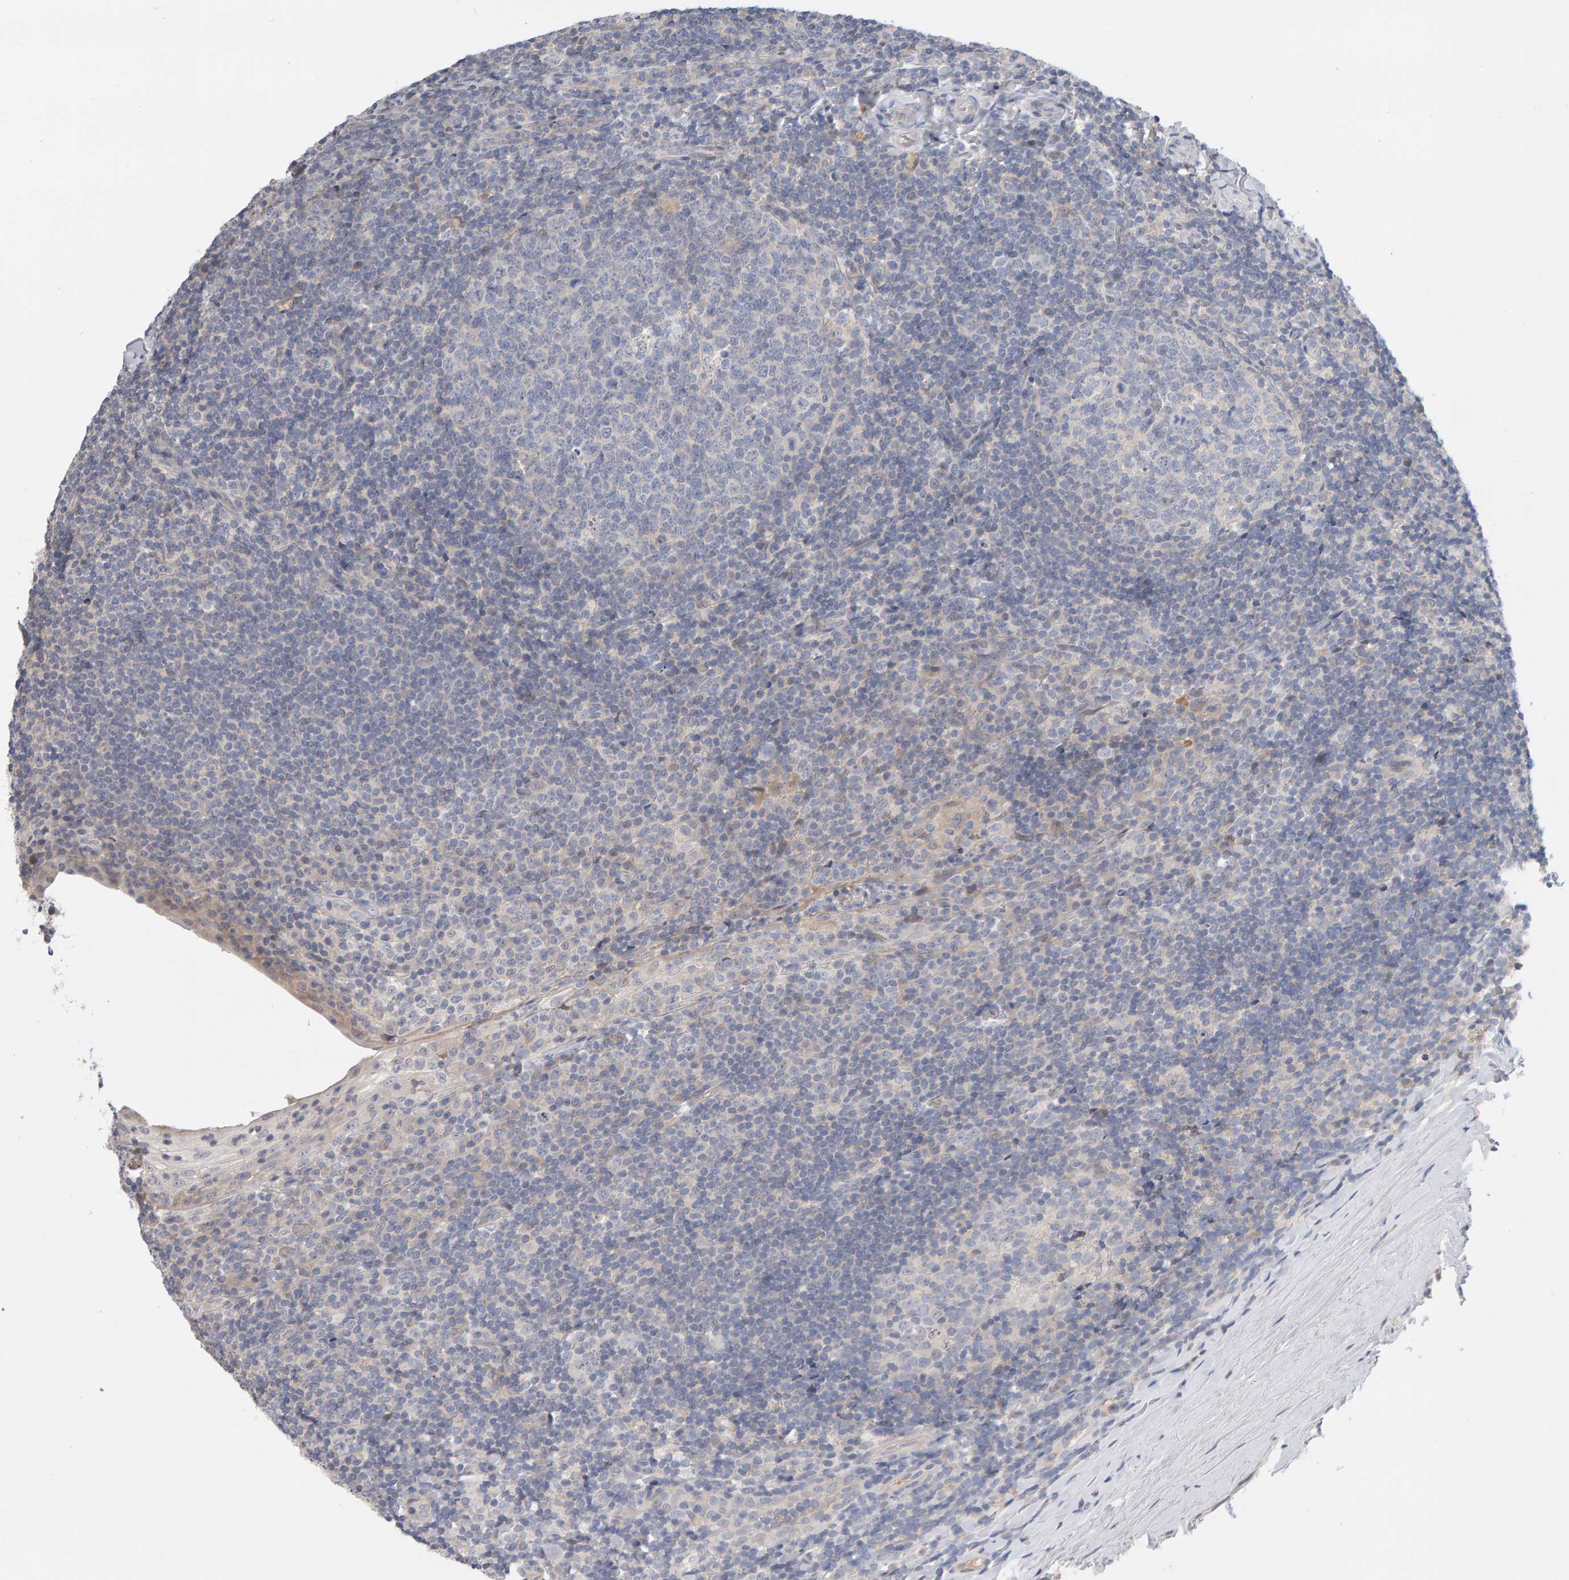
{"staining": {"intensity": "negative", "quantity": "none", "location": "none"}, "tissue": "tonsil", "cell_type": "Germinal center cells", "image_type": "normal", "snomed": [{"axis": "morphology", "description": "Normal tissue, NOS"}, {"axis": "topography", "description": "Tonsil"}], "caption": "Tonsil was stained to show a protein in brown. There is no significant positivity in germinal center cells. Brightfield microscopy of IHC stained with DAB (3,3'-diaminobenzidine) (brown) and hematoxylin (blue), captured at high magnification.", "gene": "GFUS", "patient": {"sex": "male", "age": 37}}